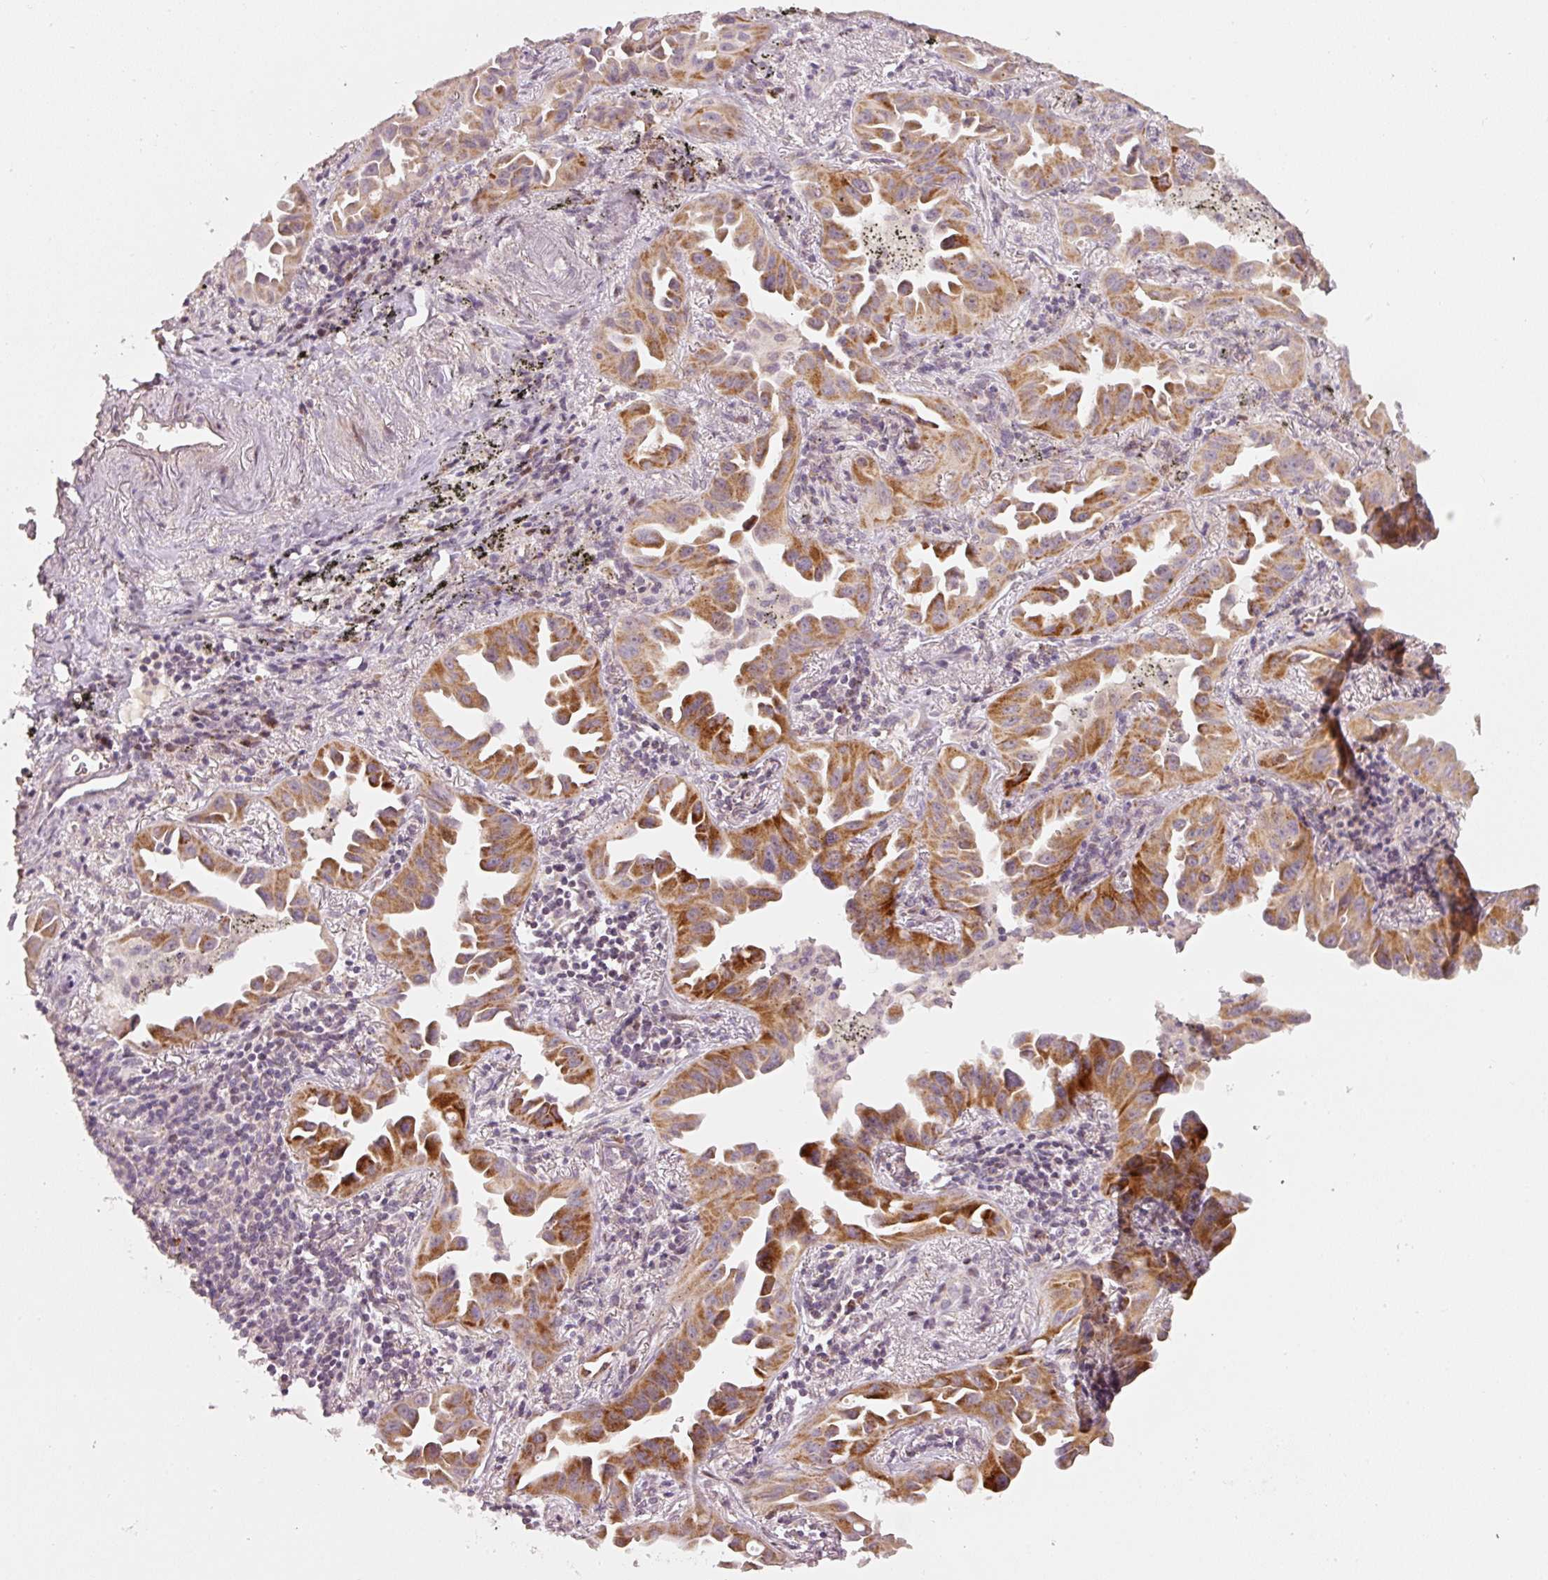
{"staining": {"intensity": "strong", "quantity": ">75%", "location": "cytoplasmic/membranous"}, "tissue": "lung cancer", "cell_type": "Tumor cells", "image_type": "cancer", "snomed": [{"axis": "morphology", "description": "Adenocarcinoma, NOS"}, {"axis": "topography", "description": "Lung"}], "caption": "Adenocarcinoma (lung) was stained to show a protein in brown. There is high levels of strong cytoplasmic/membranous expression in about >75% of tumor cells.", "gene": "TOB2", "patient": {"sex": "male", "age": 68}}